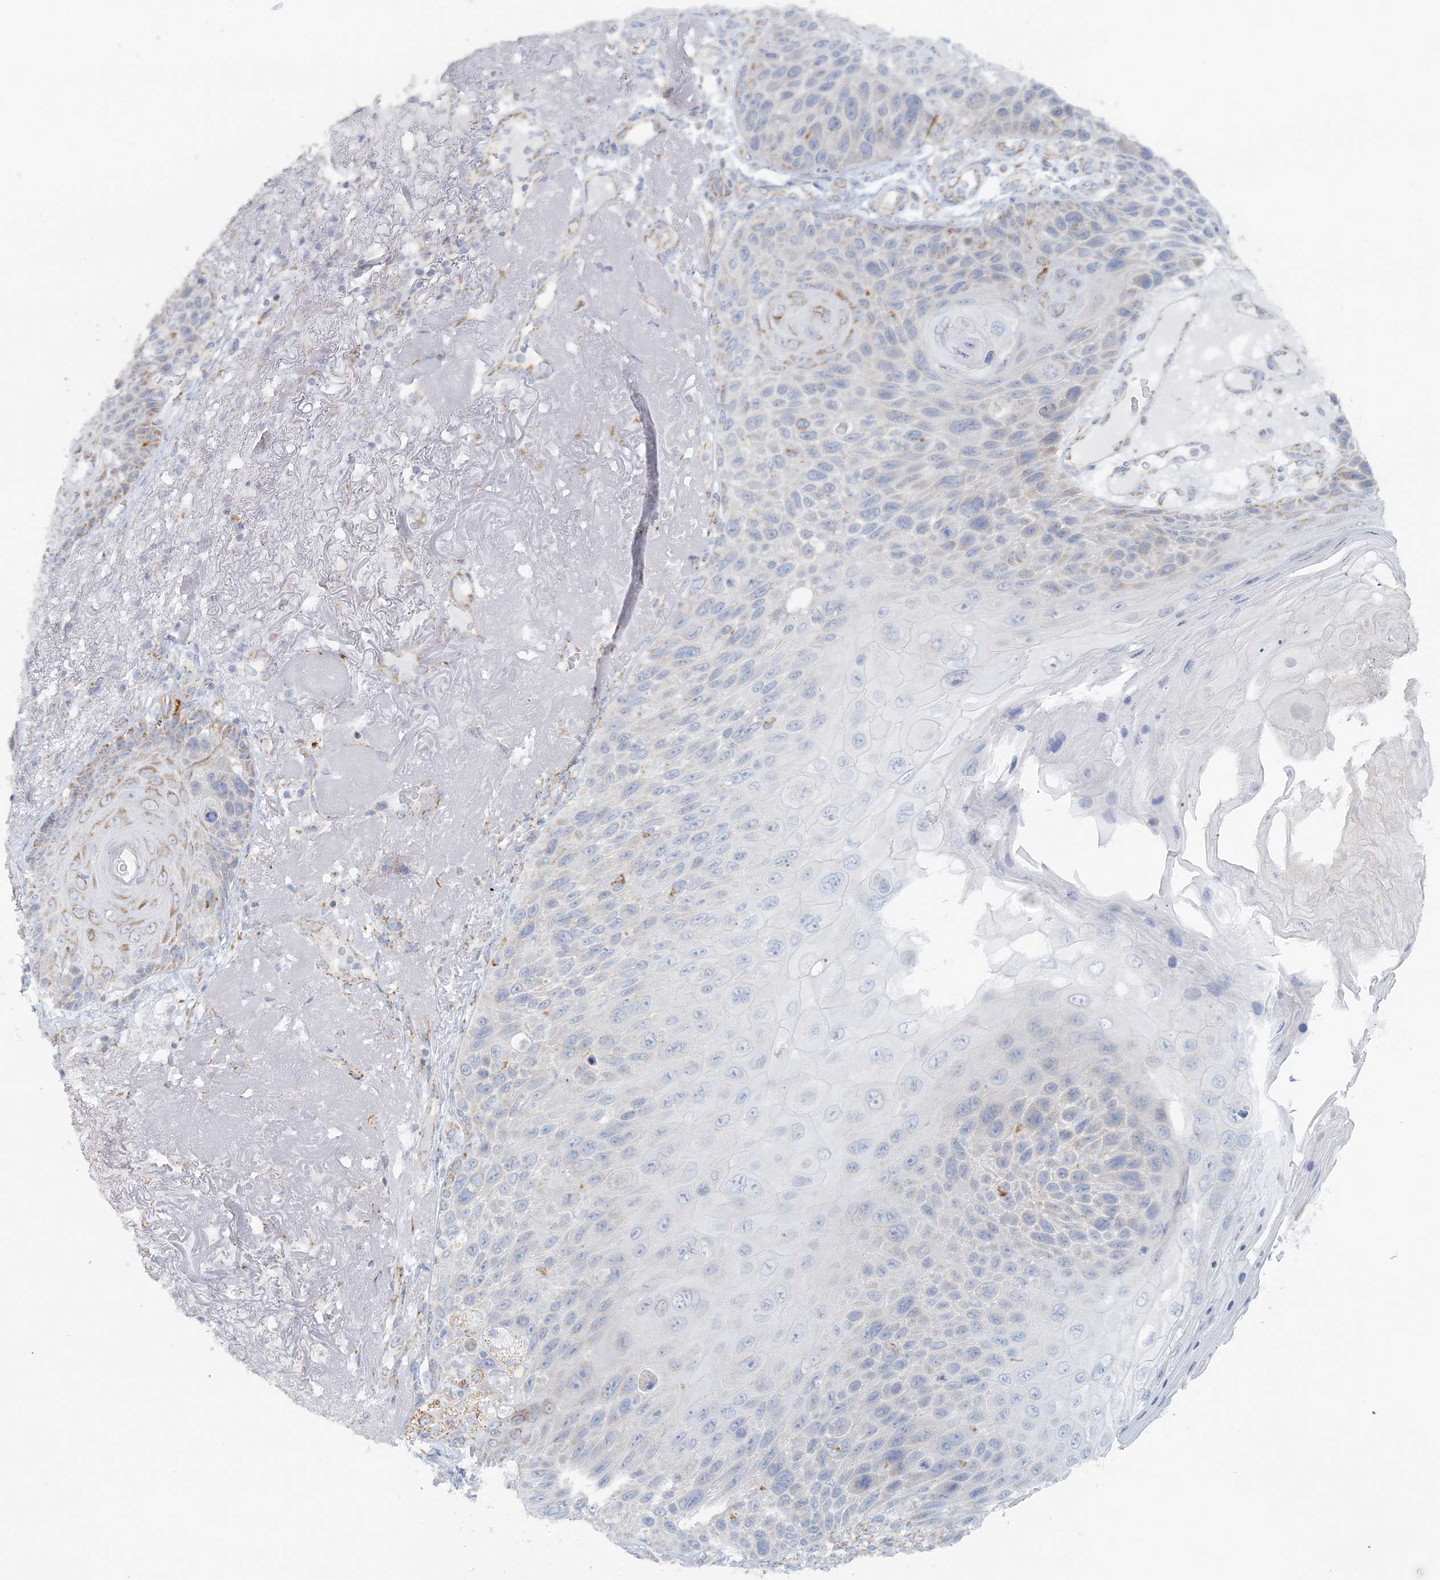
{"staining": {"intensity": "negative", "quantity": "none", "location": "none"}, "tissue": "skin cancer", "cell_type": "Tumor cells", "image_type": "cancer", "snomed": [{"axis": "morphology", "description": "Squamous cell carcinoma, NOS"}, {"axis": "topography", "description": "Skin"}], "caption": "Human skin cancer (squamous cell carcinoma) stained for a protein using immunohistochemistry displays no positivity in tumor cells.", "gene": "PCCB", "patient": {"sex": "female", "age": 88}}